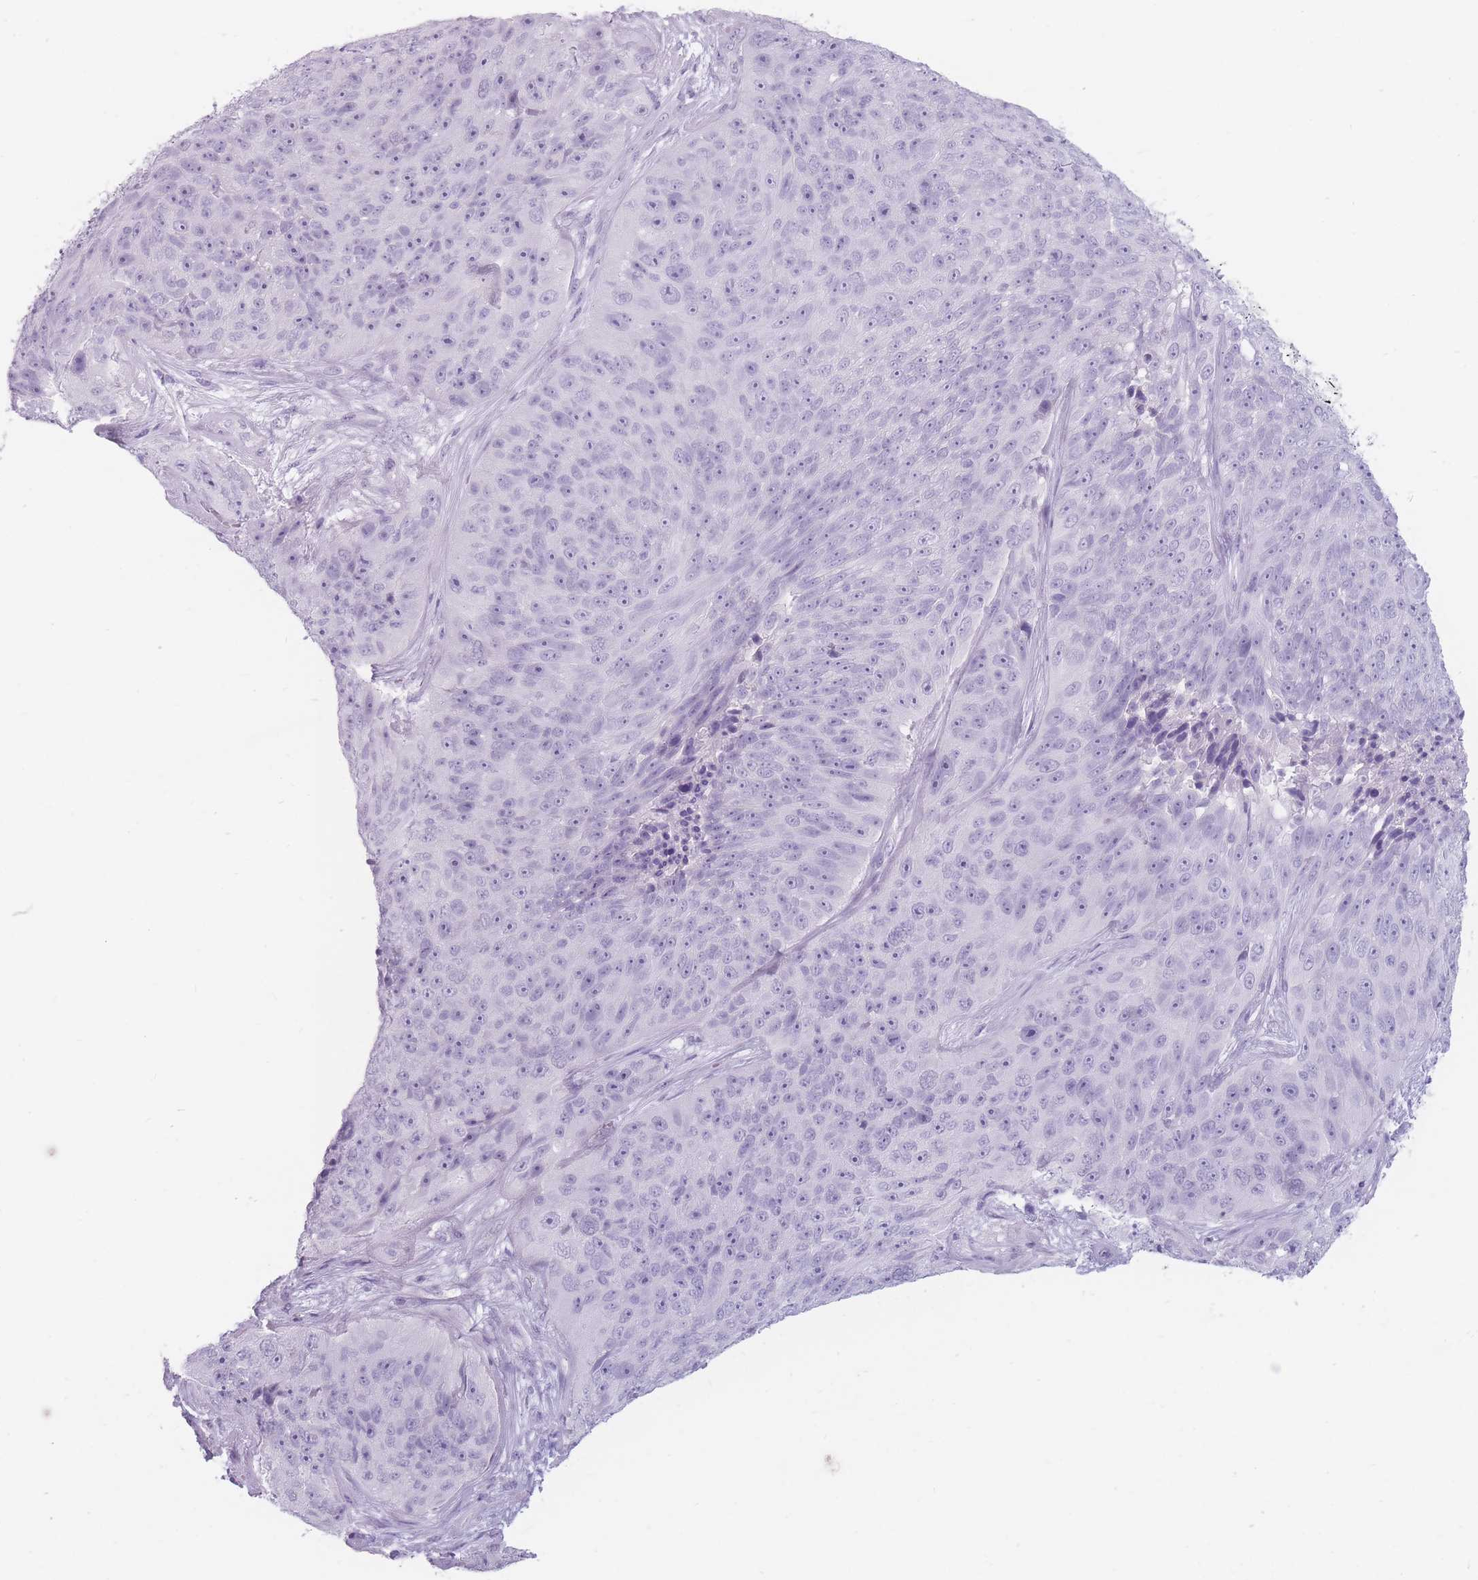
{"staining": {"intensity": "negative", "quantity": "none", "location": "none"}, "tissue": "skin cancer", "cell_type": "Tumor cells", "image_type": "cancer", "snomed": [{"axis": "morphology", "description": "Squamous cell carcinoma, NOS"}, {"axis": "topography", "description": "Skin"}], "caption": "A micrograph of human skin squamous cell carcinoma is negative for staining in tumor cells.", "gene": "CCNO", "patient": {"sex": "female", "age": 87}}